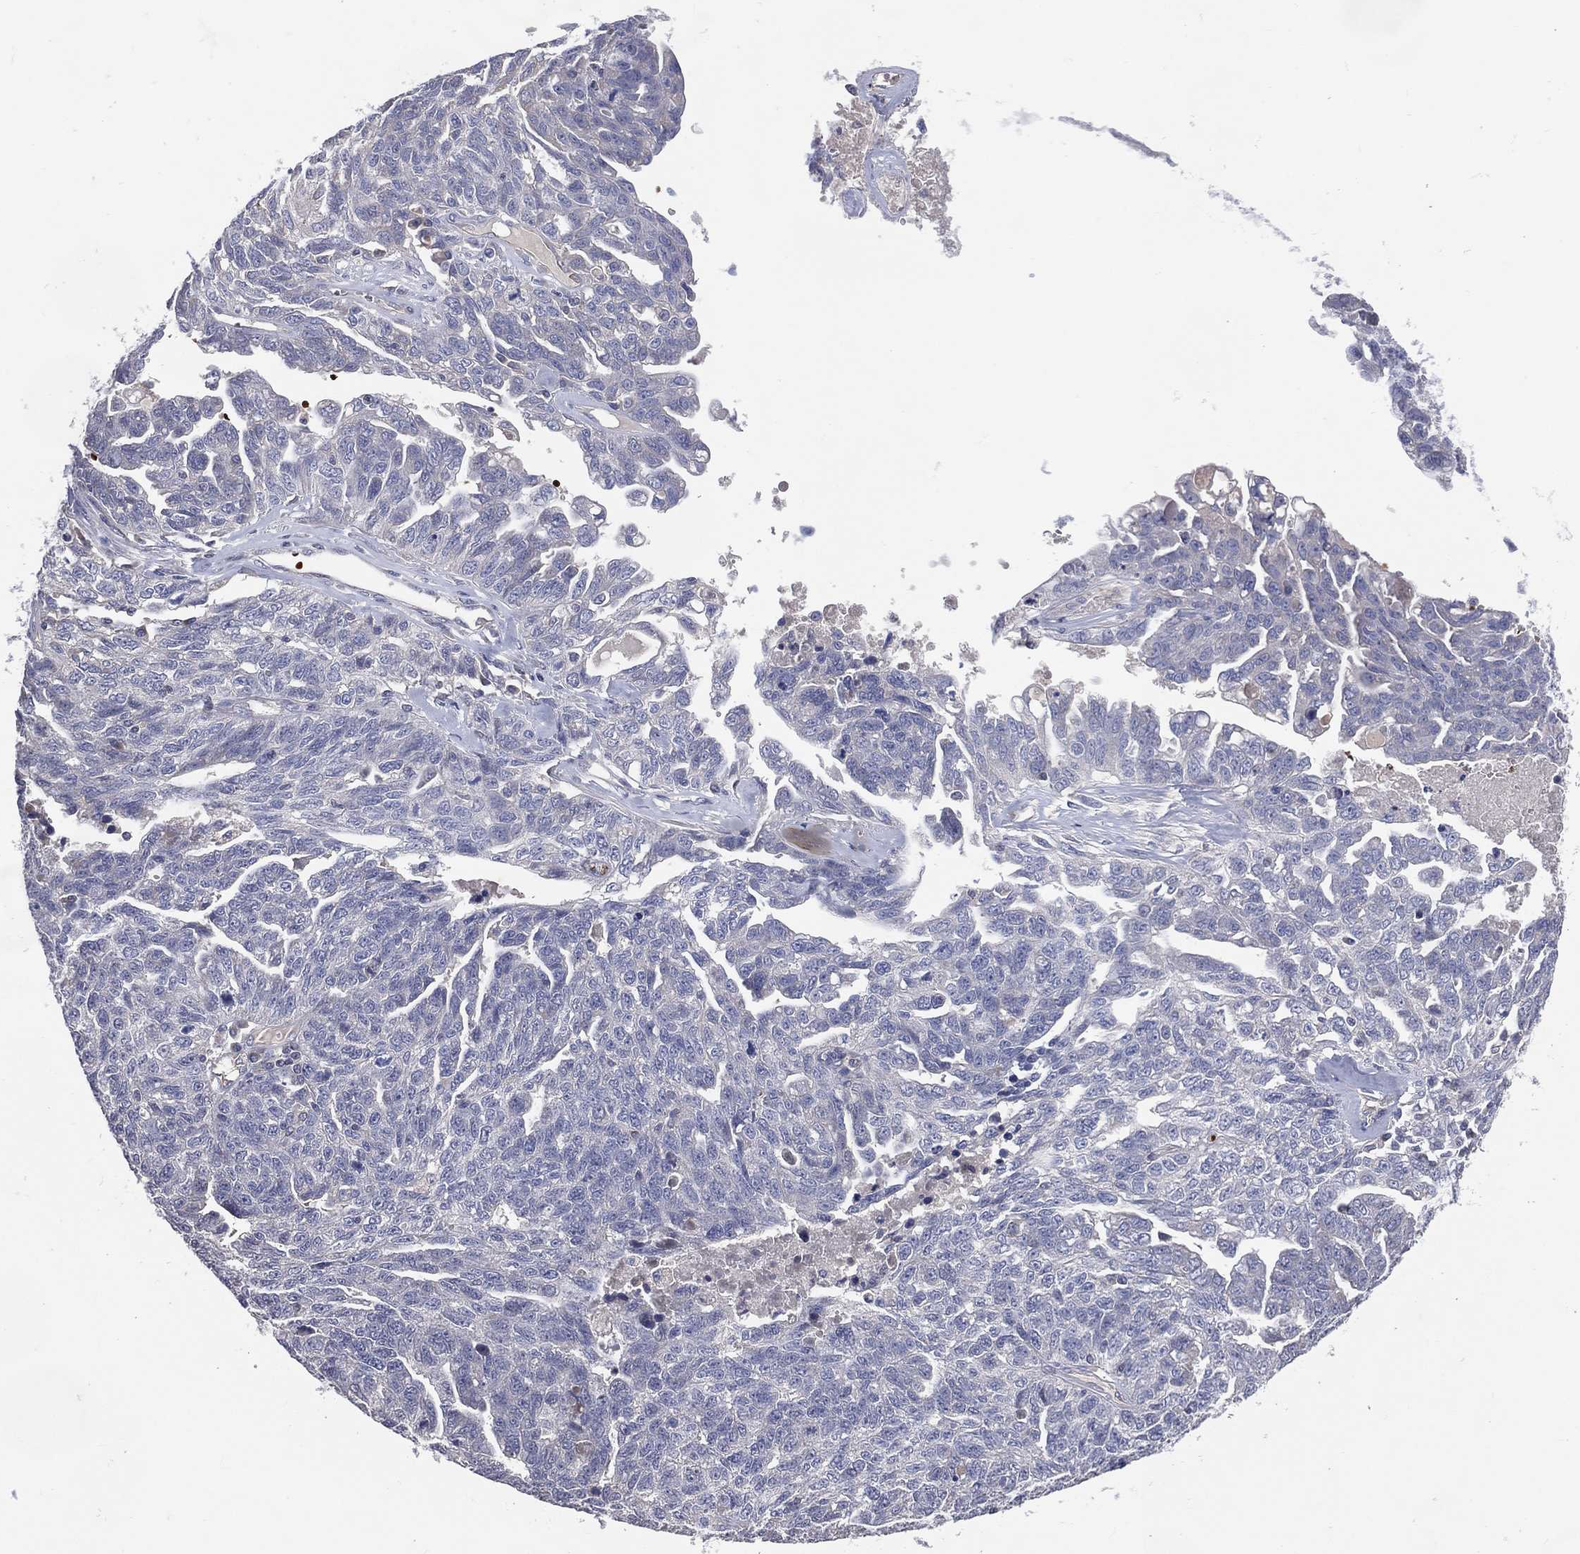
{"staining": {"intensity": "negative", "quantity": "none", "location": "none"}, "tissue": "ovarian cancer", "cell_type": "Tumor cells", "image_type": "cancer", "snomed": [{"axis": "morphology", "description": "Cystadenocarcinoma, serous, NOS"}, {"axis": "topography", "description": "Ovary"}], "caption": "The image exhibits no significant positivity in tumor cells of ovarian serous cystadenocarcinoma. (DAB (3,3'-diaminobenzidine) immunohistochemistry with hematoxylin counter stain).", "gene": "DNAH7", "patient": {"sex": "female", "age": 71}}